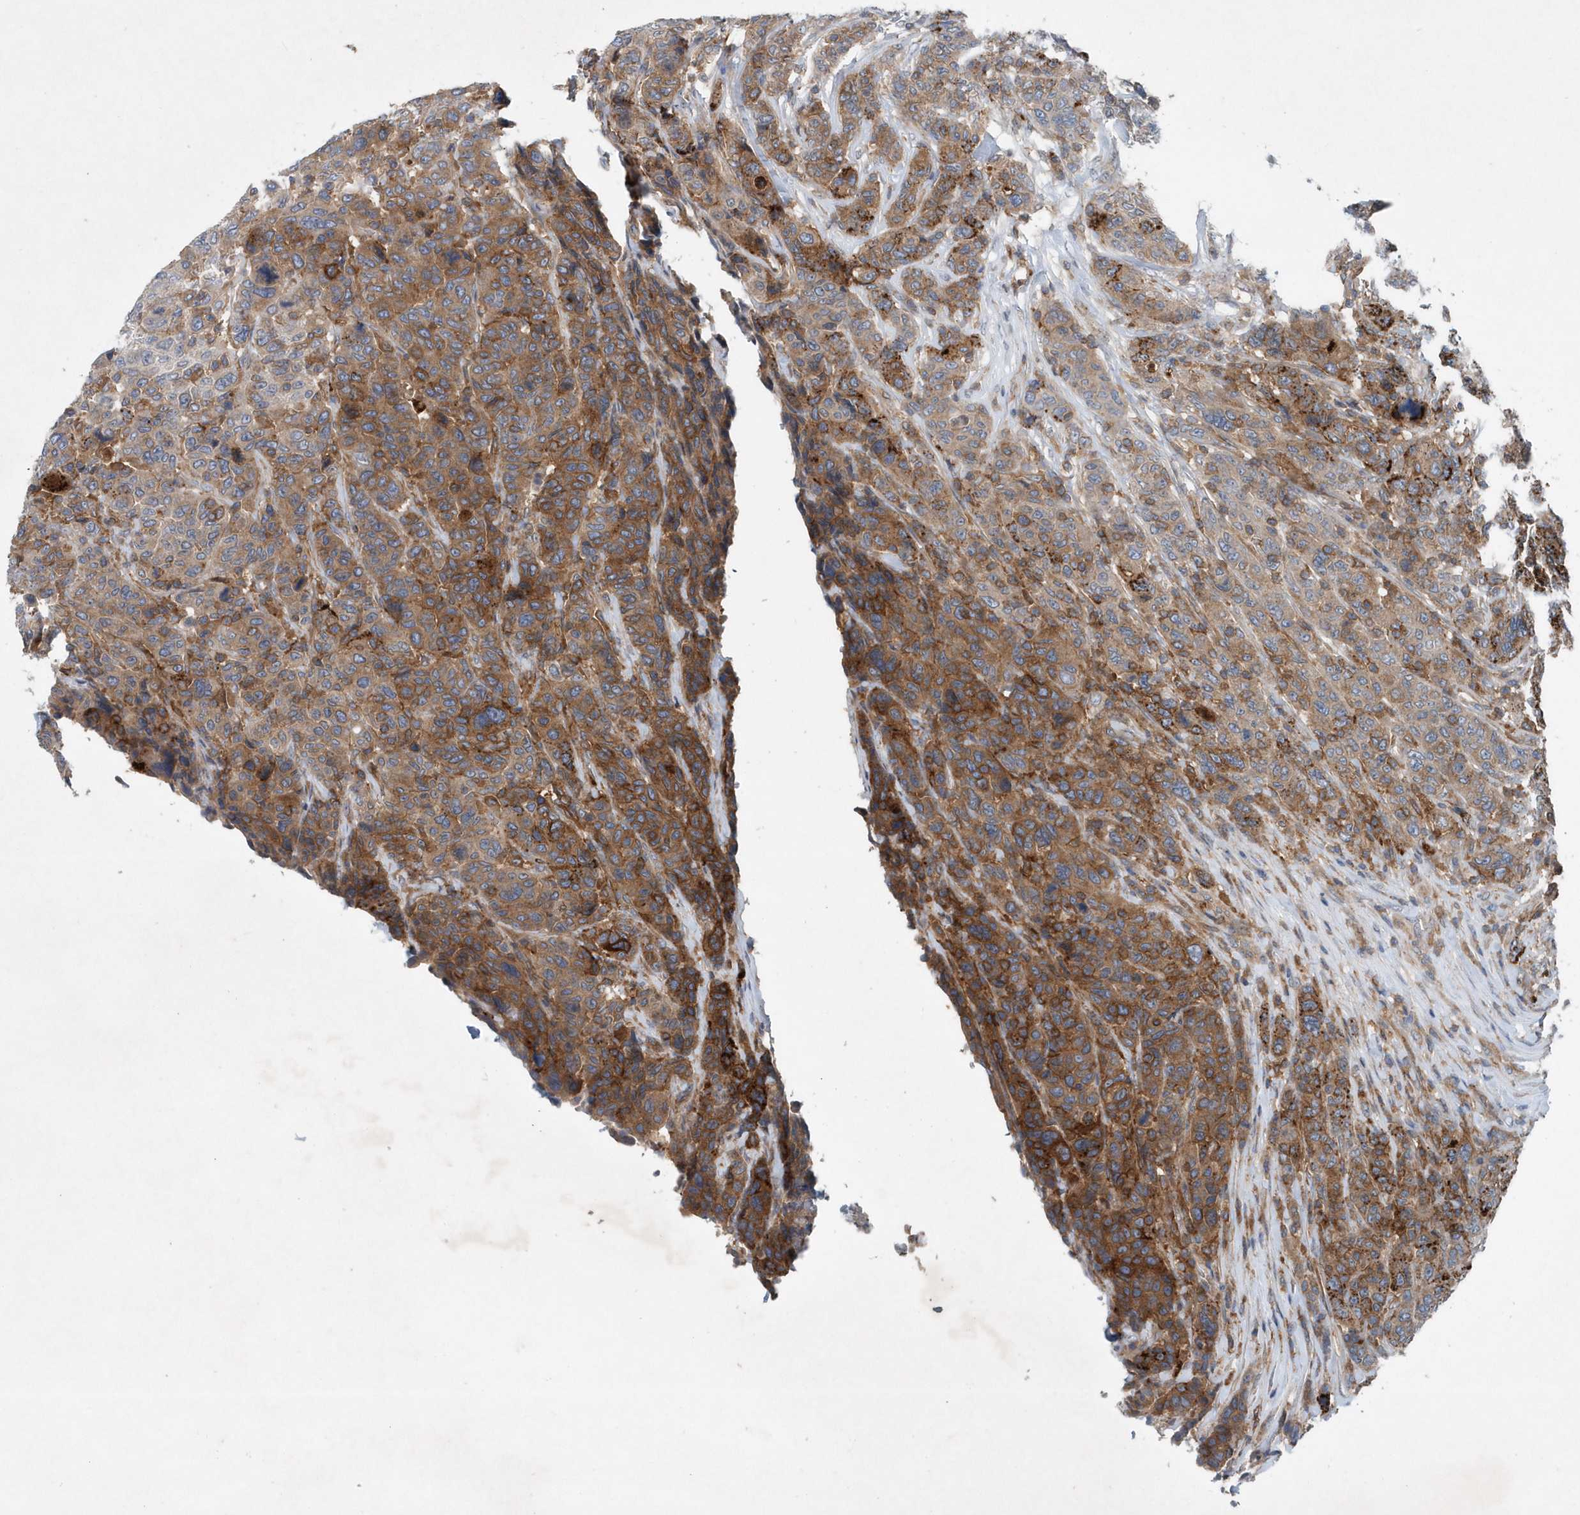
{"staining": {"intensity": "moderate", "quantity": ">75%", "location": "cytoplasmic/membranous"}, "tissue": "breast cancer", "cell_type": "Tumor cells", "image_type": "cancer", "snomed": [{"axis": "morphology", "description": "Duct carcinoma"}, {"axis": "topography", "description": "Breast"}], "caption": "IHC of human invasive ductal carcinoma (breast) exhibits medium levels of moderate cytoplasmic/membranous expression in about >75% of tumor cells.", "gene": "P2RY10", "patient": {"sex": "female", "age": 37}}